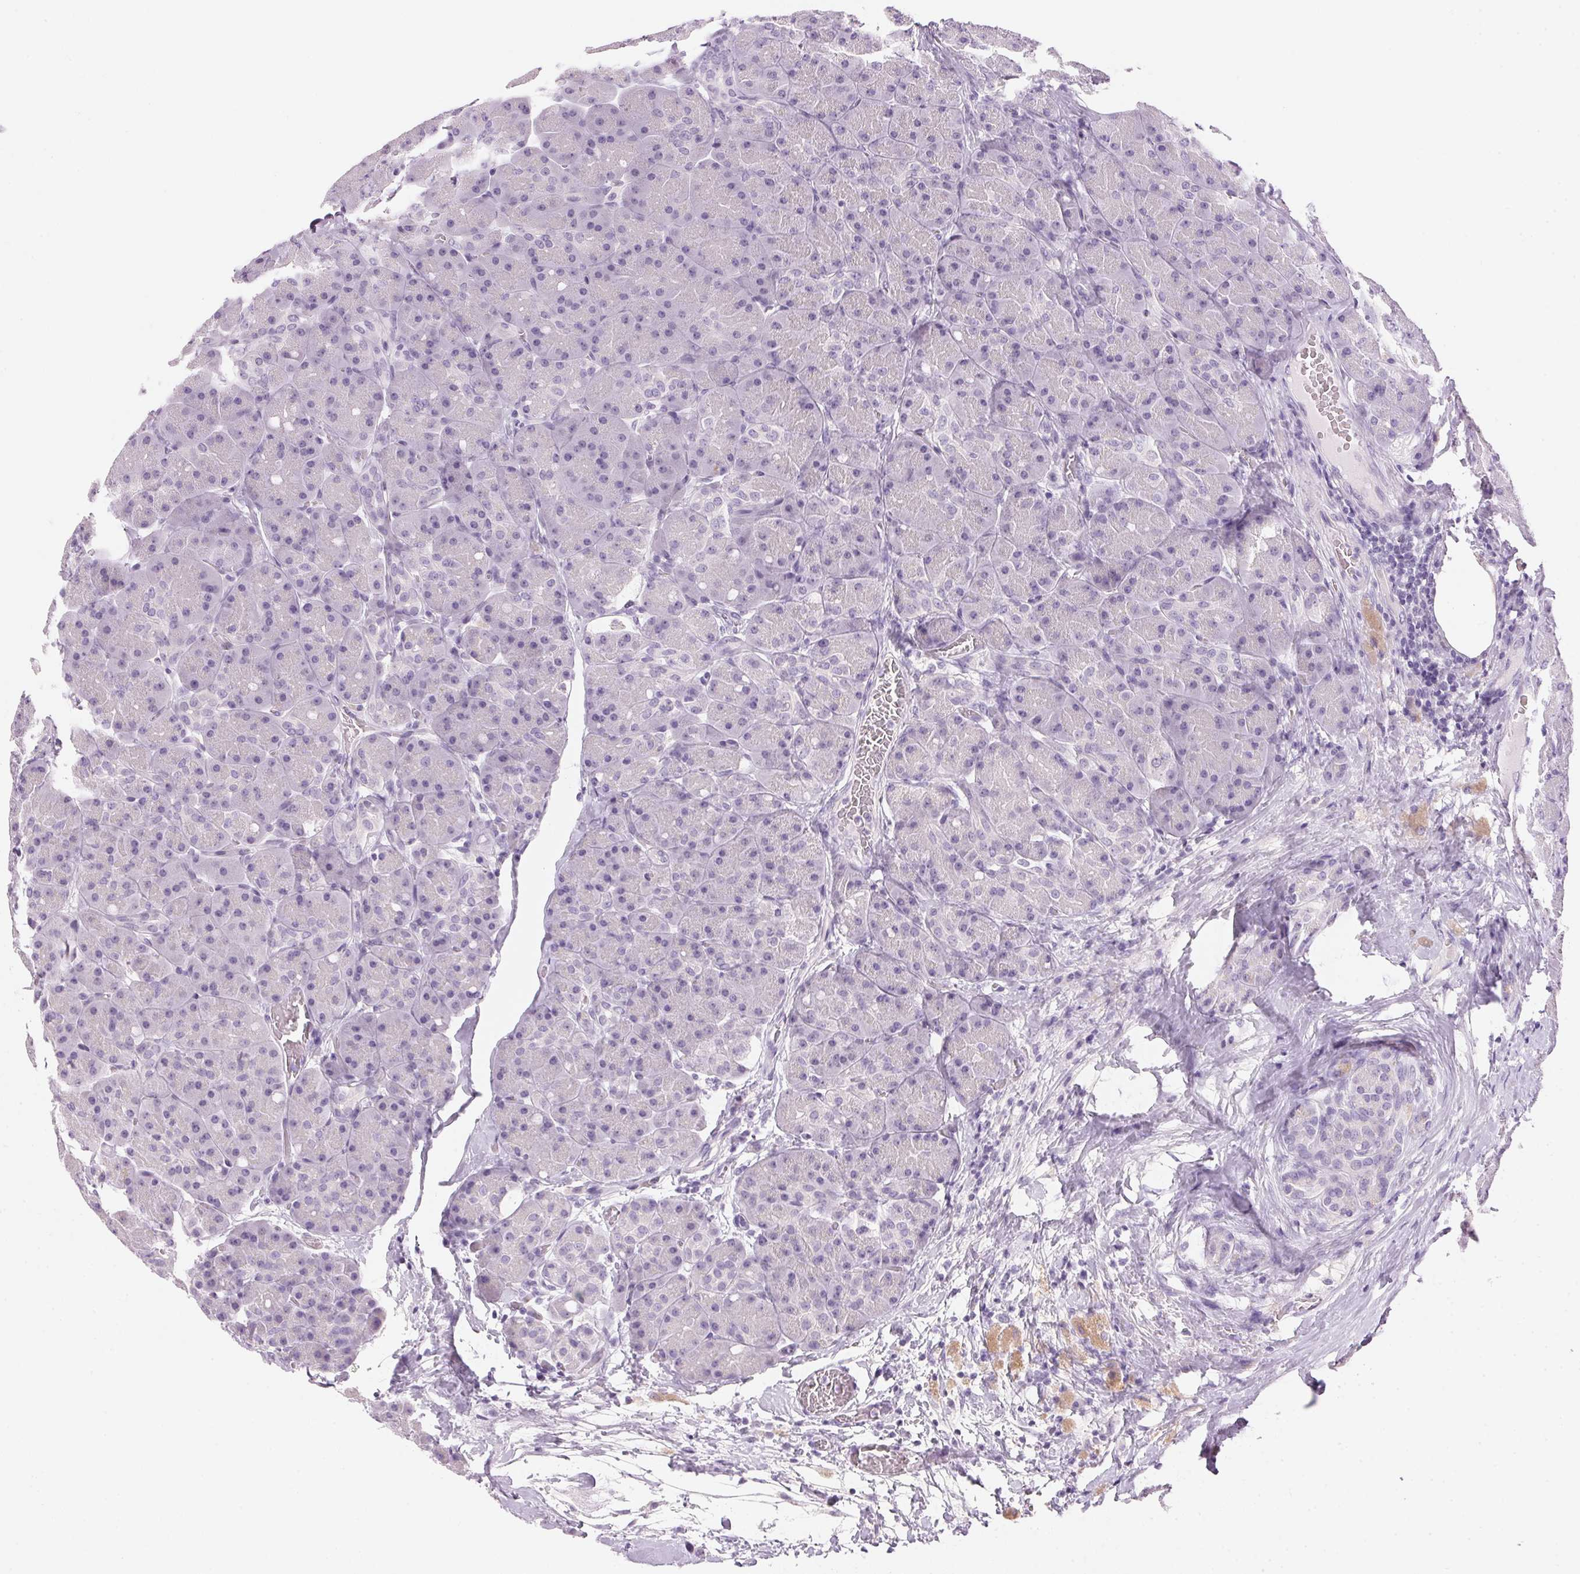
{"staining": {"intensity": "negative", "quantity": "none", "location": "none"}, "tissue": "pancreas", "cell_type": "Exocrine glandular cells", "image_type": "normal", "snomed": [{"axis": "morphology", "description": "Normal tissue, NOS"}, {"axis": "topography", "description": "Pancreas"}], "caption": "Human pancreas stained for a protein using immunohistochemistry shows no positivity in exocrine glandular cells.", "gene": "IGFBP1", "patient": {"sex": "male", "age": 55}}